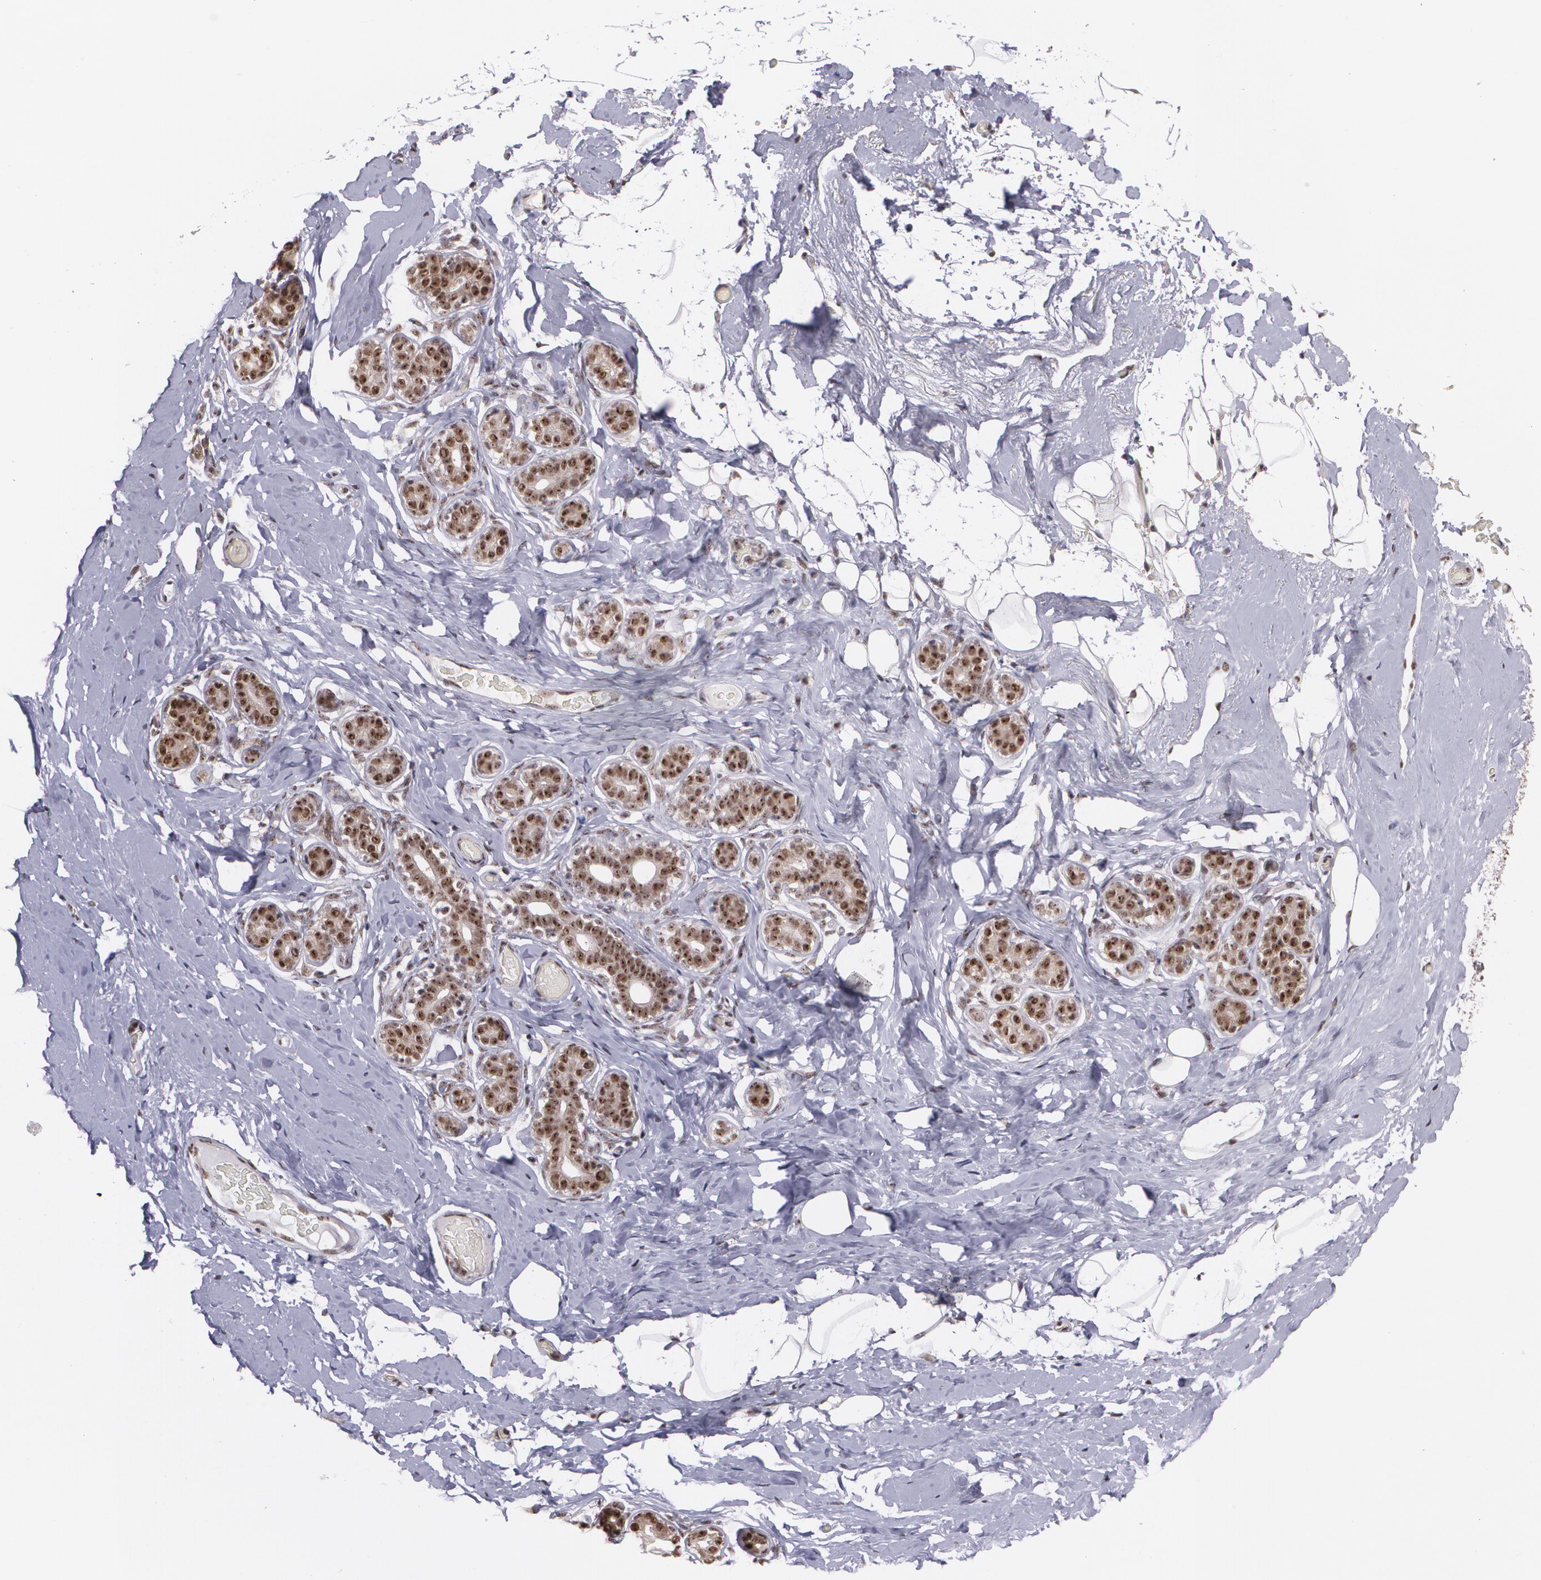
{"staining": {"intensity": "moderate", "quantity": ">75%", "location": "nuclear"}, "tissue": "breast", "cell_type": "Adipocytes", "image_type": "normal", "snomed": [{"axis": "morphology", "description": "Normal tissue, NOS"}, {"axis": "topography", "description": "Breast"}, {"axis": "topography", "description": "Soft tissue"}], "caption": "Breast stained for a protein reveals moderate nuclear positivity in adipocytes. The protein of interest is shown in brown color, while the nuclei are stained blue.", "gene": "C6orf15", "patient": {"sex": "female", "age": 75}}